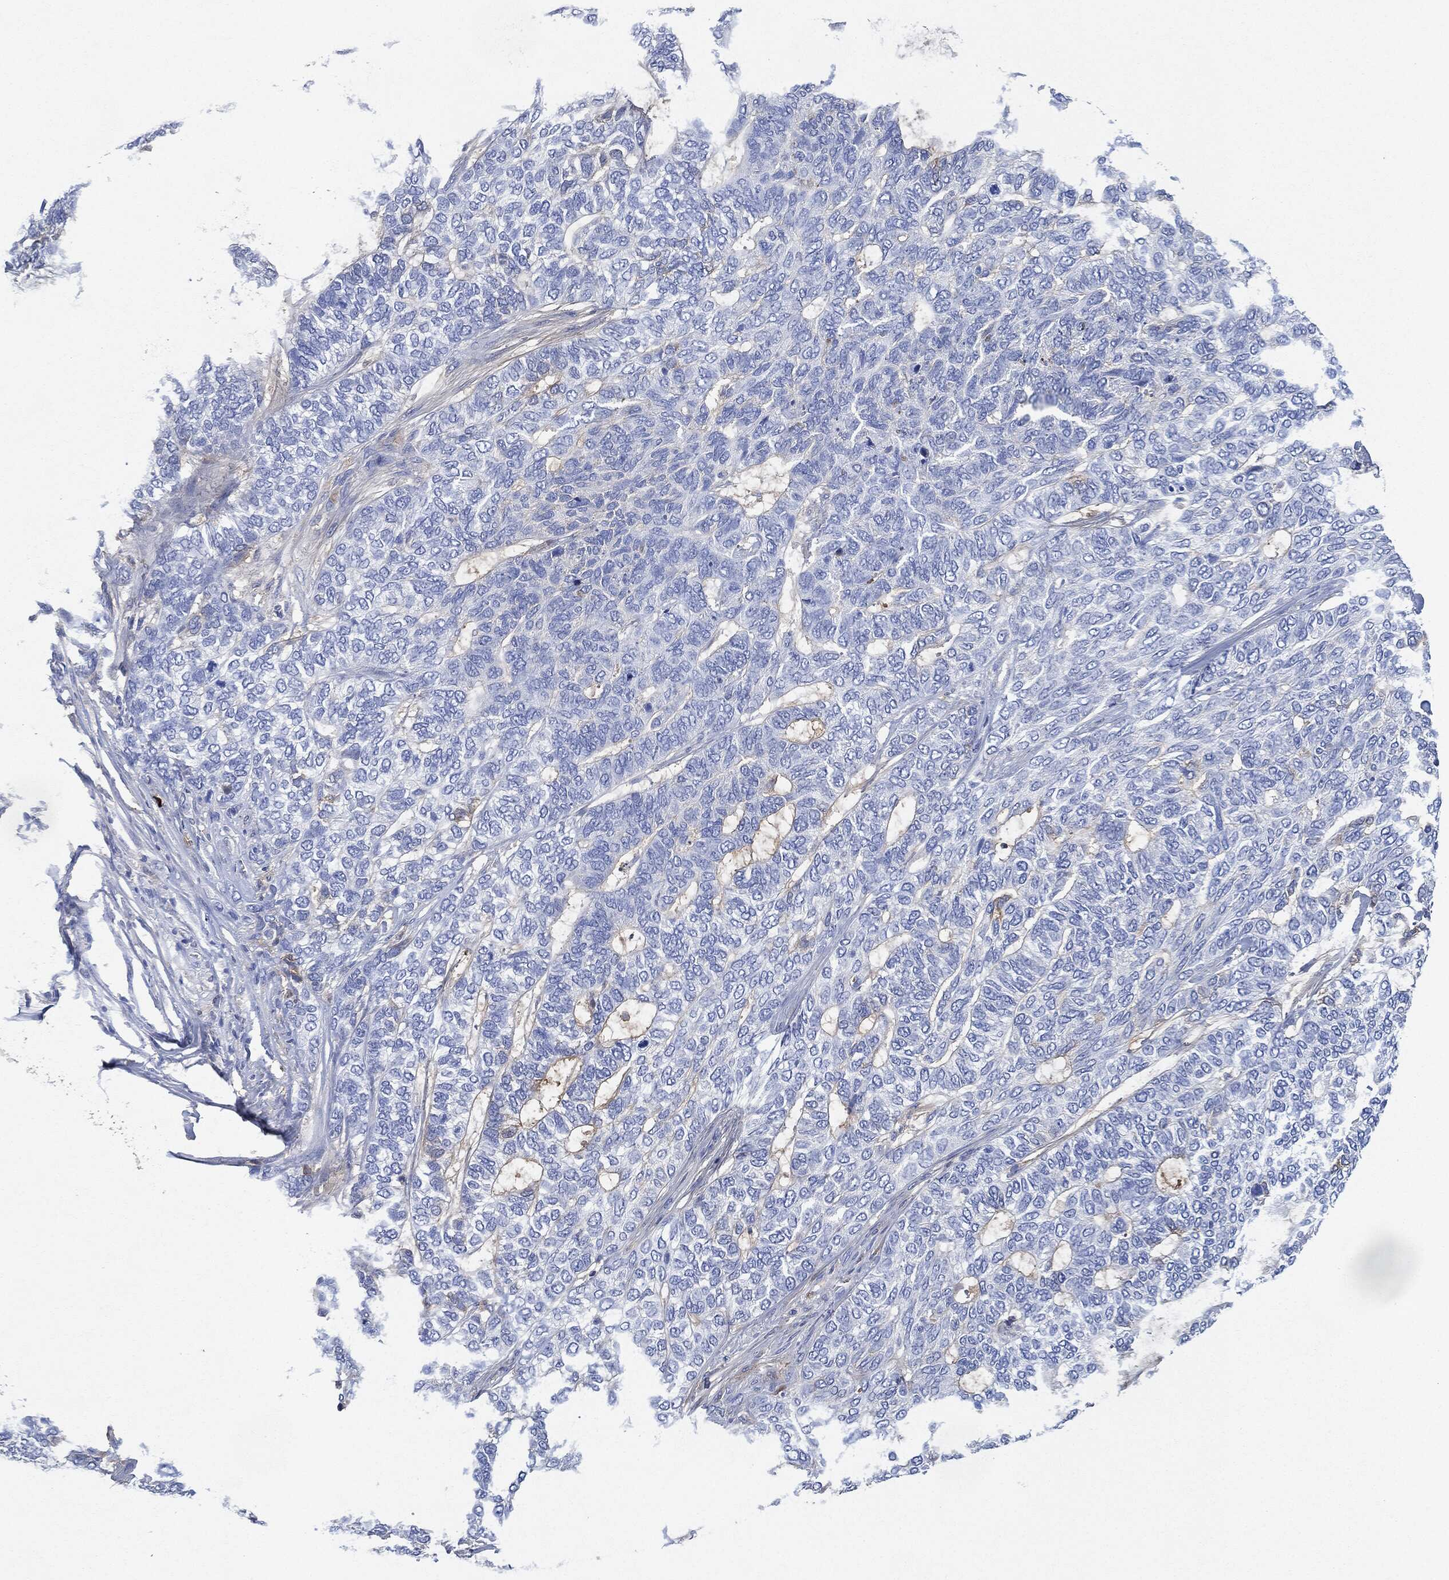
{"staining": {"intensity": "negative", "quantity": "none", "location": "none"}, "tissue": "skin cancer", "cell_type": "Tumor cells", "image_type": "cancer", "snomed": [{"axis": "morphology", "description": "Basal cell carcinoma"}, {"axis": "topography", "description": "Skin"}], "caption": "There is no significant positivity in tumor cells of skin basal cell carcinoma.", "gene": "IGLV6-57", "patient": {"sex": "female", "age": 65}}